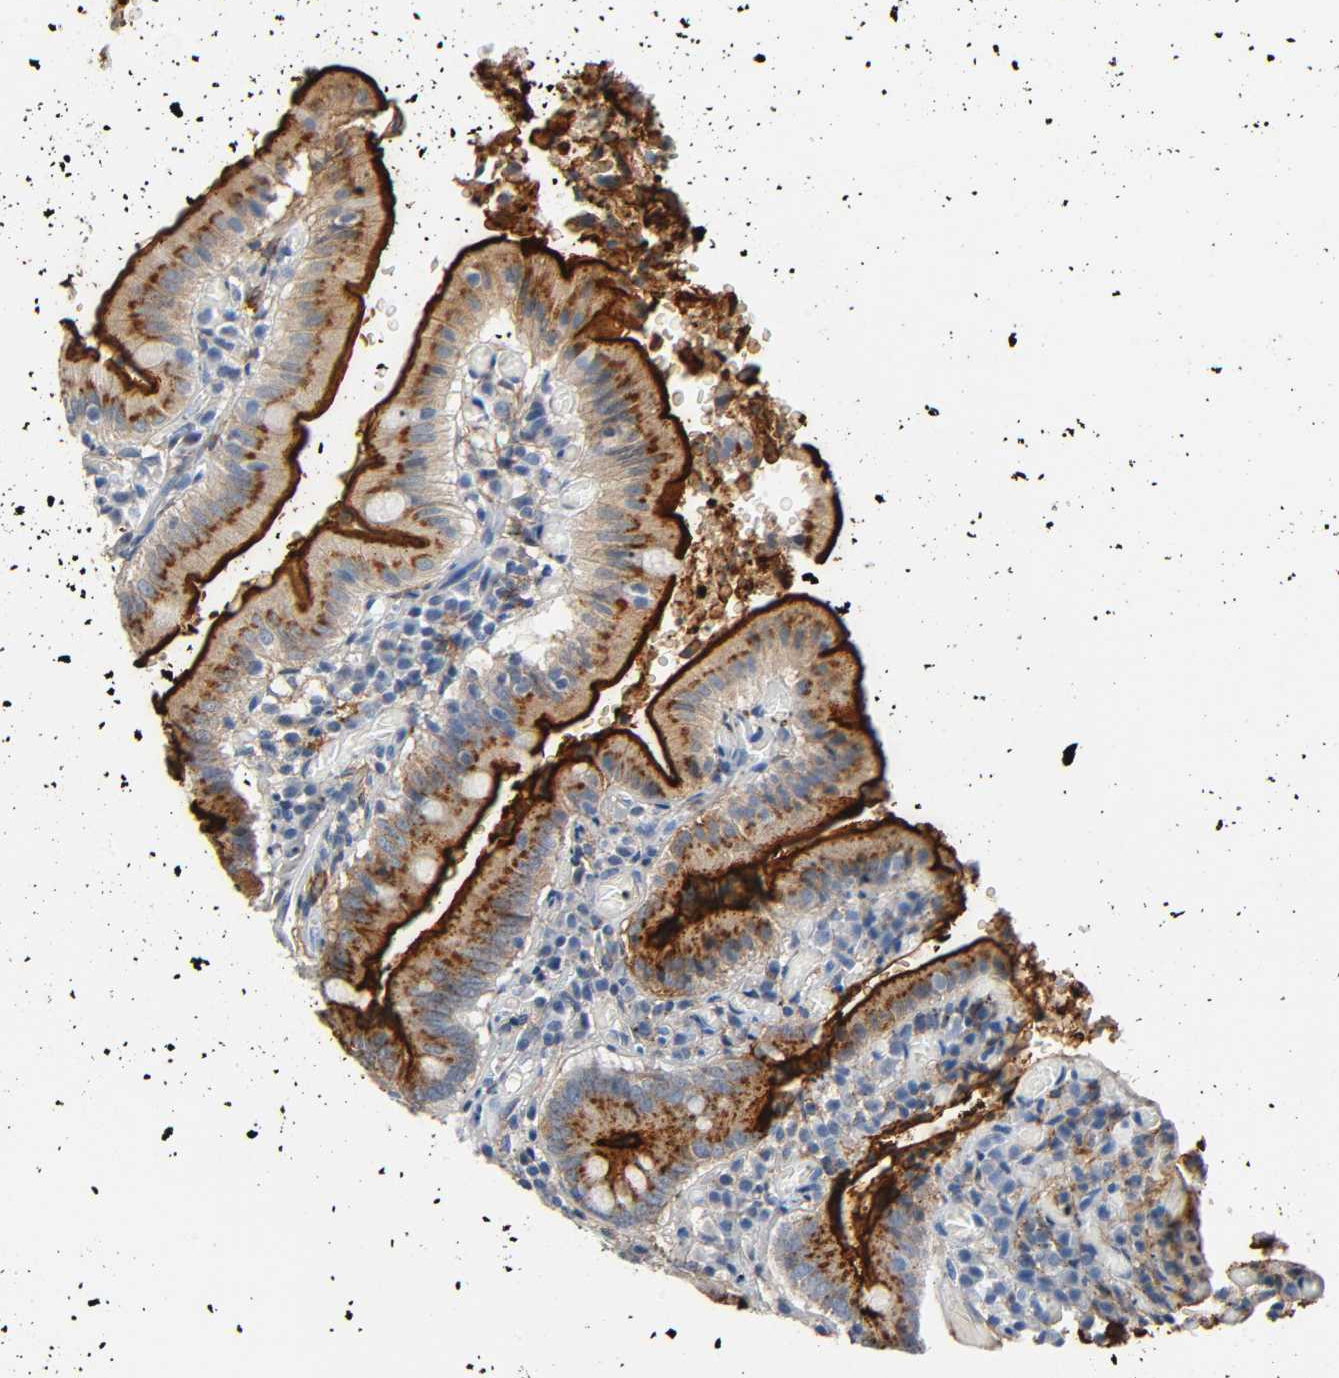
{"staining": {"intensity": "strong", "quantity": ">75%", "location": "cytoplasmic/membranous"}, "tissue": "small intestine", "cell_type": "Glandular cells", "image_type": "normal", "snomed": [{"axis": "morphology", "description": "Normal tissue, NOS"}, {"axis": "topography", "description": "Small intestine"}], "caption": "IHC (DAB (3,3'-diaminobenzidine)) staining of normal human small intestine reveals strong cytoplasmic/membranous protein expression in approximately >75% of glandular cells. Using DAB (3,3'-diaminobenzidine) (brown) and hematoxylin (blue) stains, captured at high magnification using brightfield microscopy.", "gene": "ANPEP", "patient": {"sex": "male", "age": 71}}